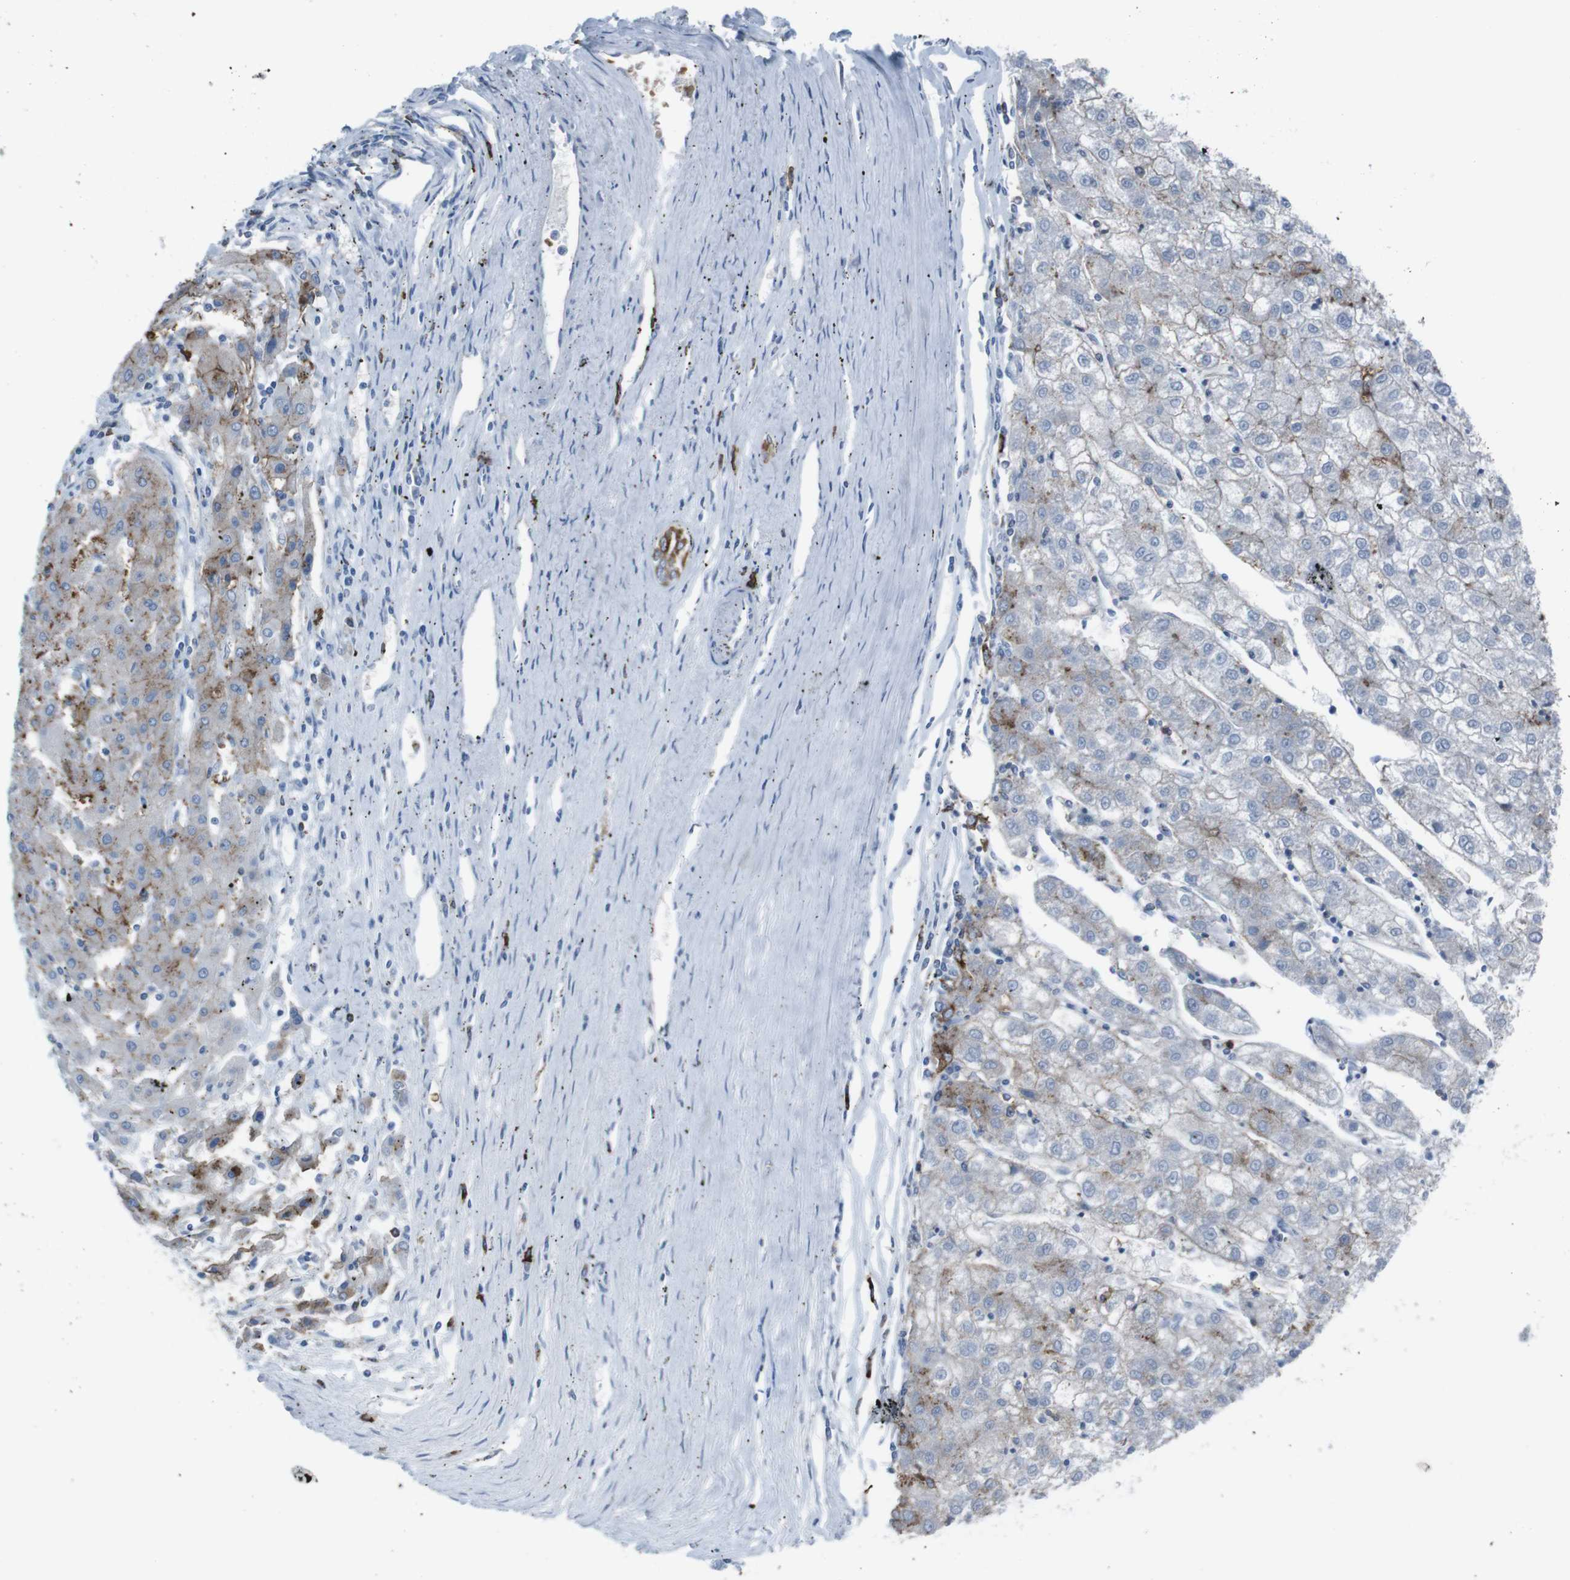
{"staining": {"intensity": "moderate", "quantity": "25%-75%", "location": "cytoplasmic/membranous"}, "tissue": "liver cancer", "cell_type": "Tumor cells", "image_type": "cancer", "snomed": [{"axis": "morphology", "description": "Carcinoma, Hepatocellular, NOS"}, {"axis": "topography", "description": "Liver"}], "caption": "Immunohistochemical staining of liver cancer (hepatocellular carcinoma) demonstrates medium levels of moderate cytoplasmic/membranous protein positivity in about 25%-75% of tumor cells.", "gene": "ST6GAL1", "patient": {"sex": "male", "age": 72}}